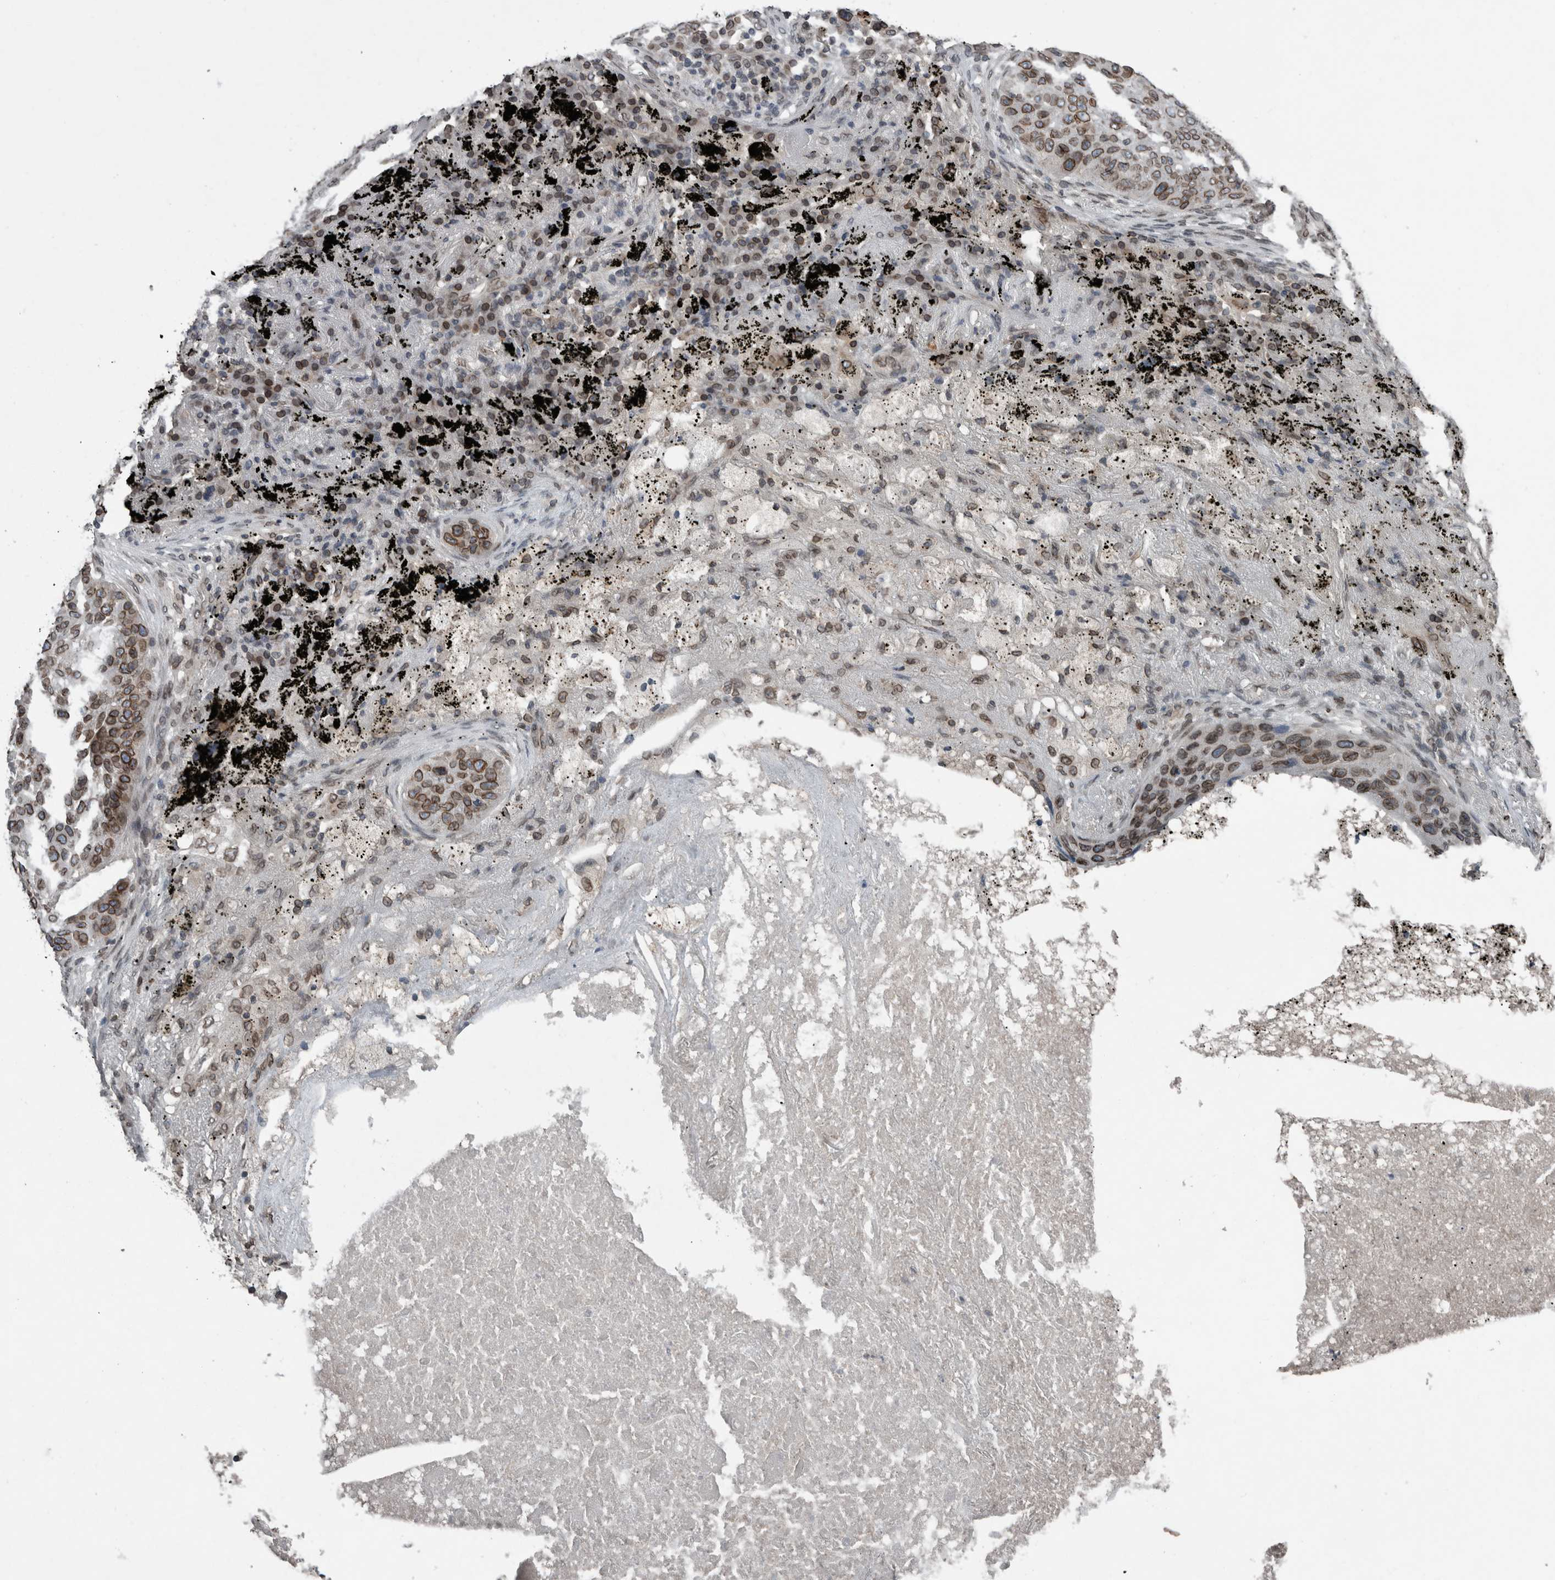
{"staining": {"intensity": "moderate", "quantity": ">75%", "location": "cytoplasmic/membranous,nuclear"}, "tissue": "lung cancer", "cell_type": "Tumor cells", "image_type": "cancer", "snomed": [{"axis": "morphology", "description": "Squamous cell carcinoma, NOS"}, {"axis": "topography", "description": "Lung"}], "caption": "Squamous cell carcinoma (lung) was stained to show a protein in brown. There is medium levels of moderate cytoplasmic/membranous and nuclear positivity in approximately >75% of tumor cells. (DAB (3,3'-diaminobenzidine) = brown stain, brightfield microscopy at high magnification).", "gene": "RANBP2", "patient": {"sex": "female", "age": 63}}